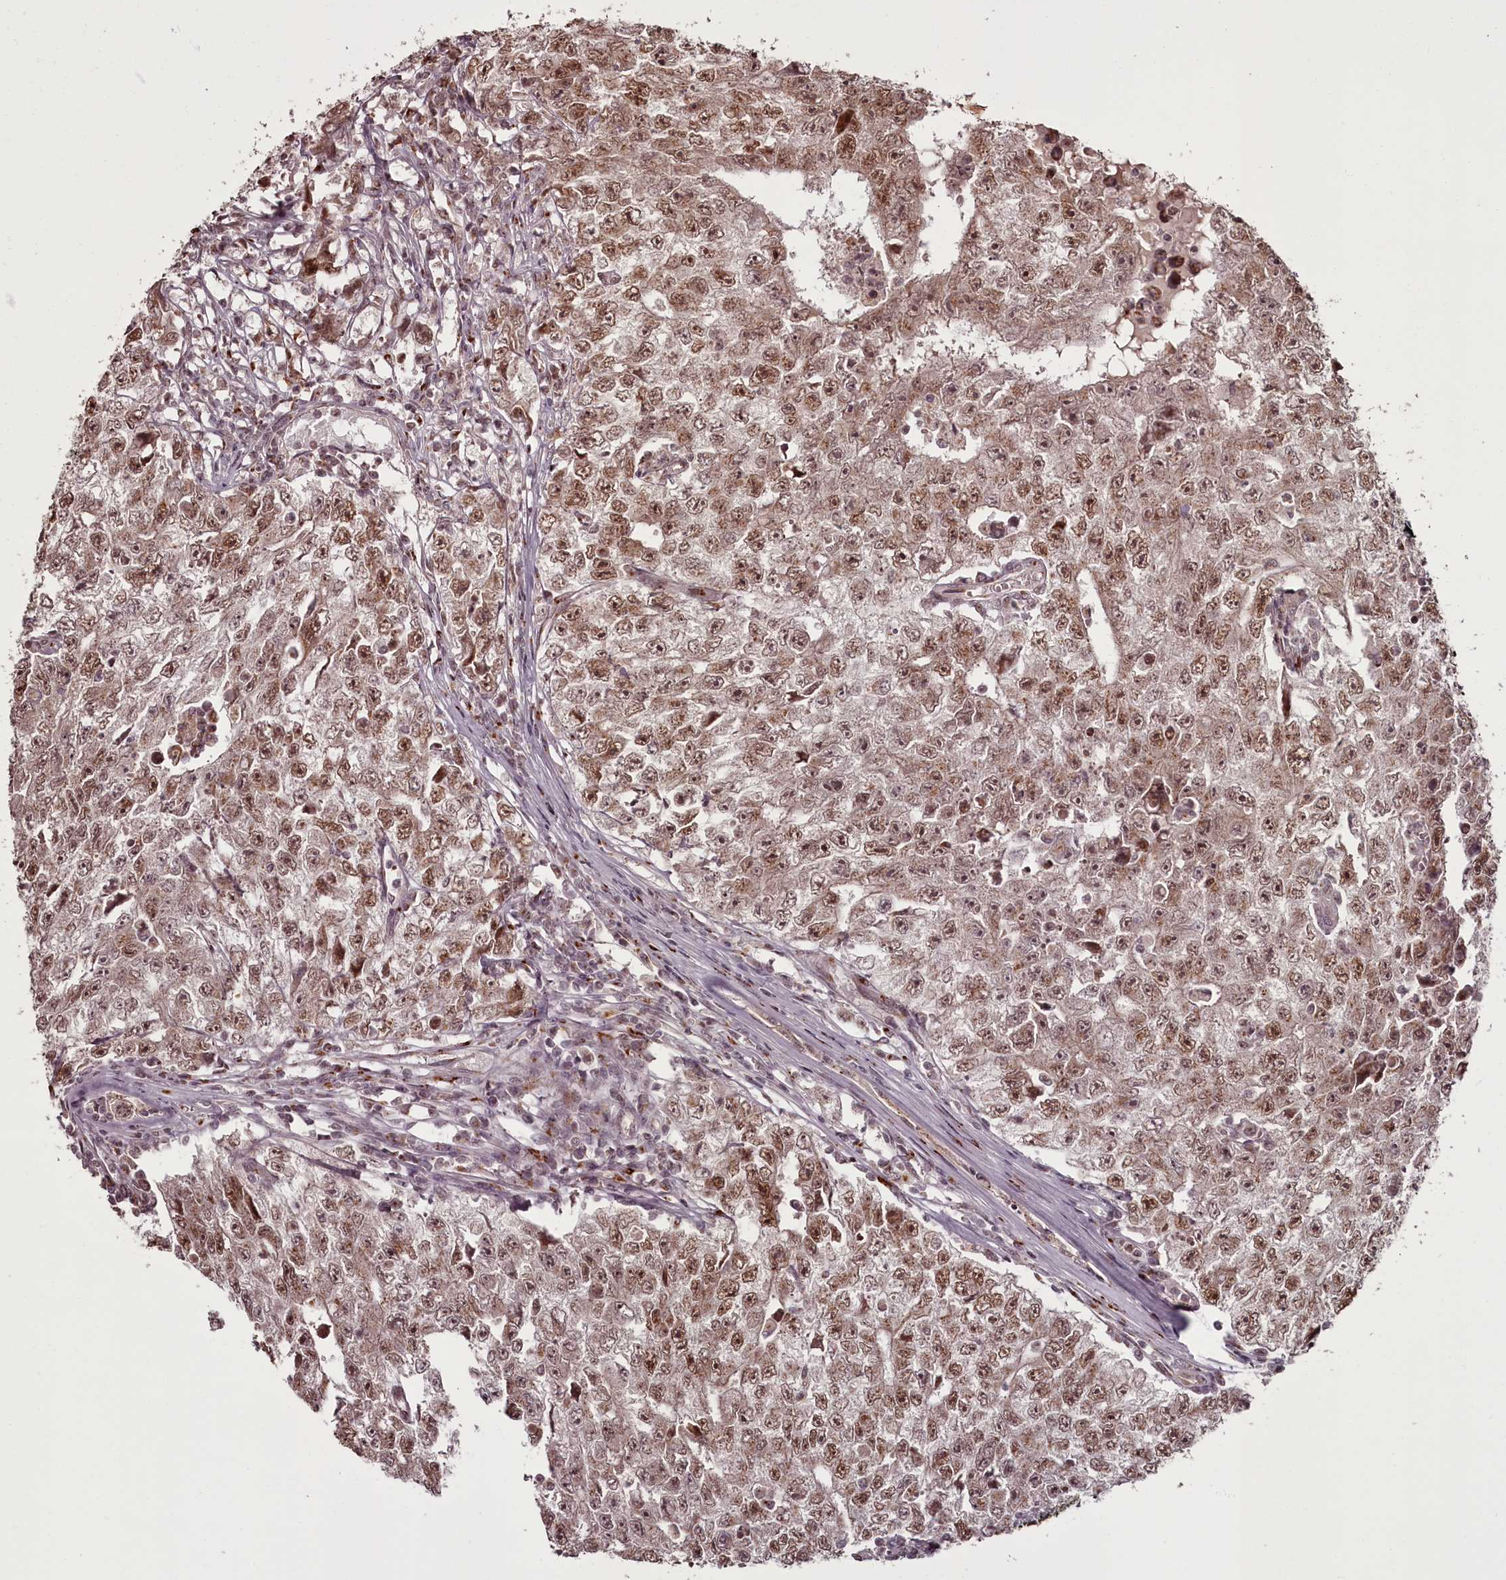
{"staining": {"intensity": "moderate", "quantity": ">75%", "location": "nuclear"}, "tissue": "testis cancer", "cell_type": "Tumor cells", "image_type": "cancer", "snomed": [{"axis": "morphology", "description": "Carcinoma, Embryonal, NOS"}, {"axis": "topography", "description": "Testis"}], "caption": "A medium amount of moderate nuclear staining is seen in approximately >75% of tumor cells in testis cancer tissue.", "gene": "CEP83", "patient": {"sex": "male", "age": 17}}